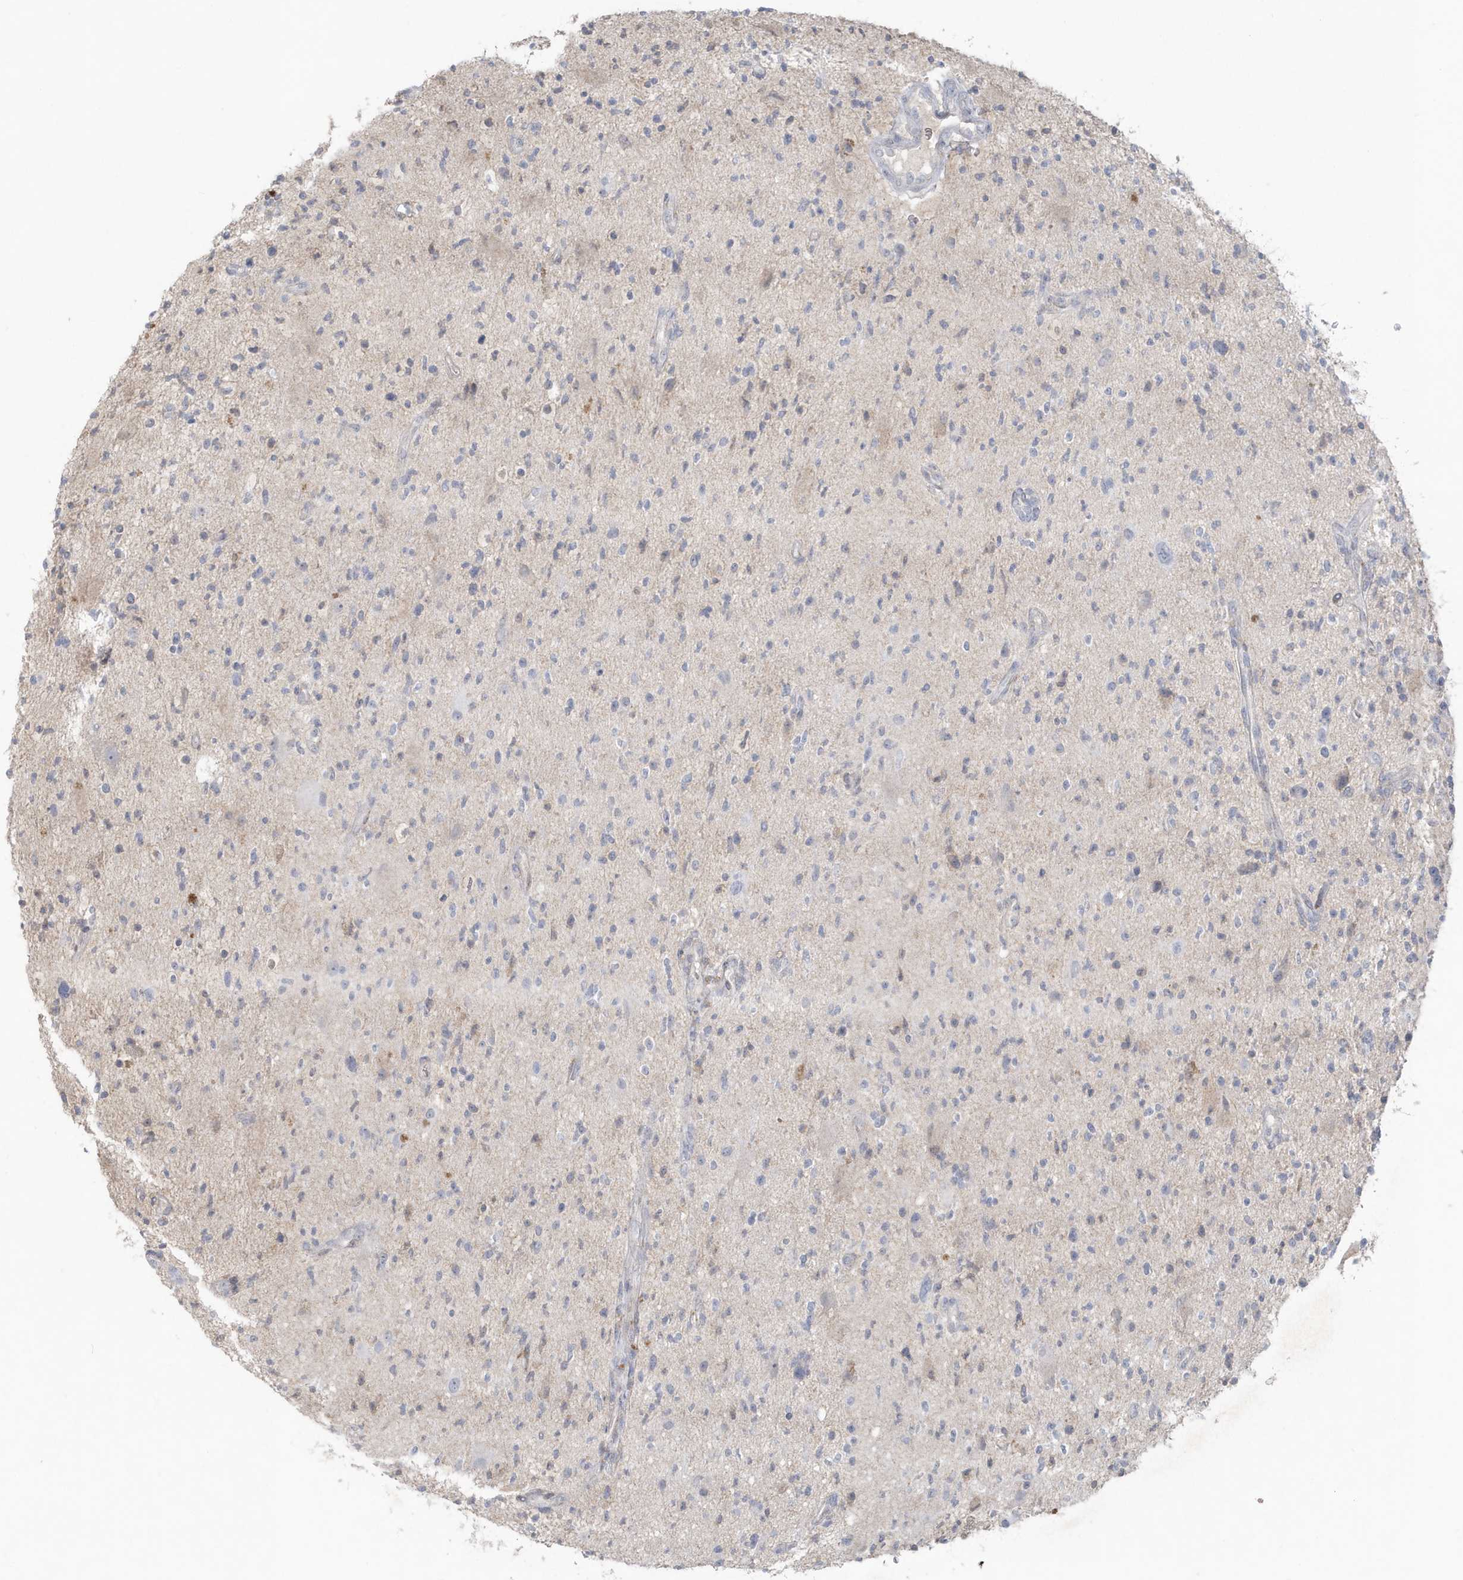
{"staining": {"intensity": "negative", "quantity": "none", "location": "none"}, "tissue": "glioma", "cell_type": "Tumor cells", "image_type": "cancer", "snomed": [{"axis": "morphology", "description": "Glioma, malignant, High grade"}, {"axis": "topography", "description": "Brain"}], "caption": "Immunohistochemistry of glioma shows no positivity in tumor cells.", "gene": "C1RL", "patient": {"sex": "male", "age": 48}}